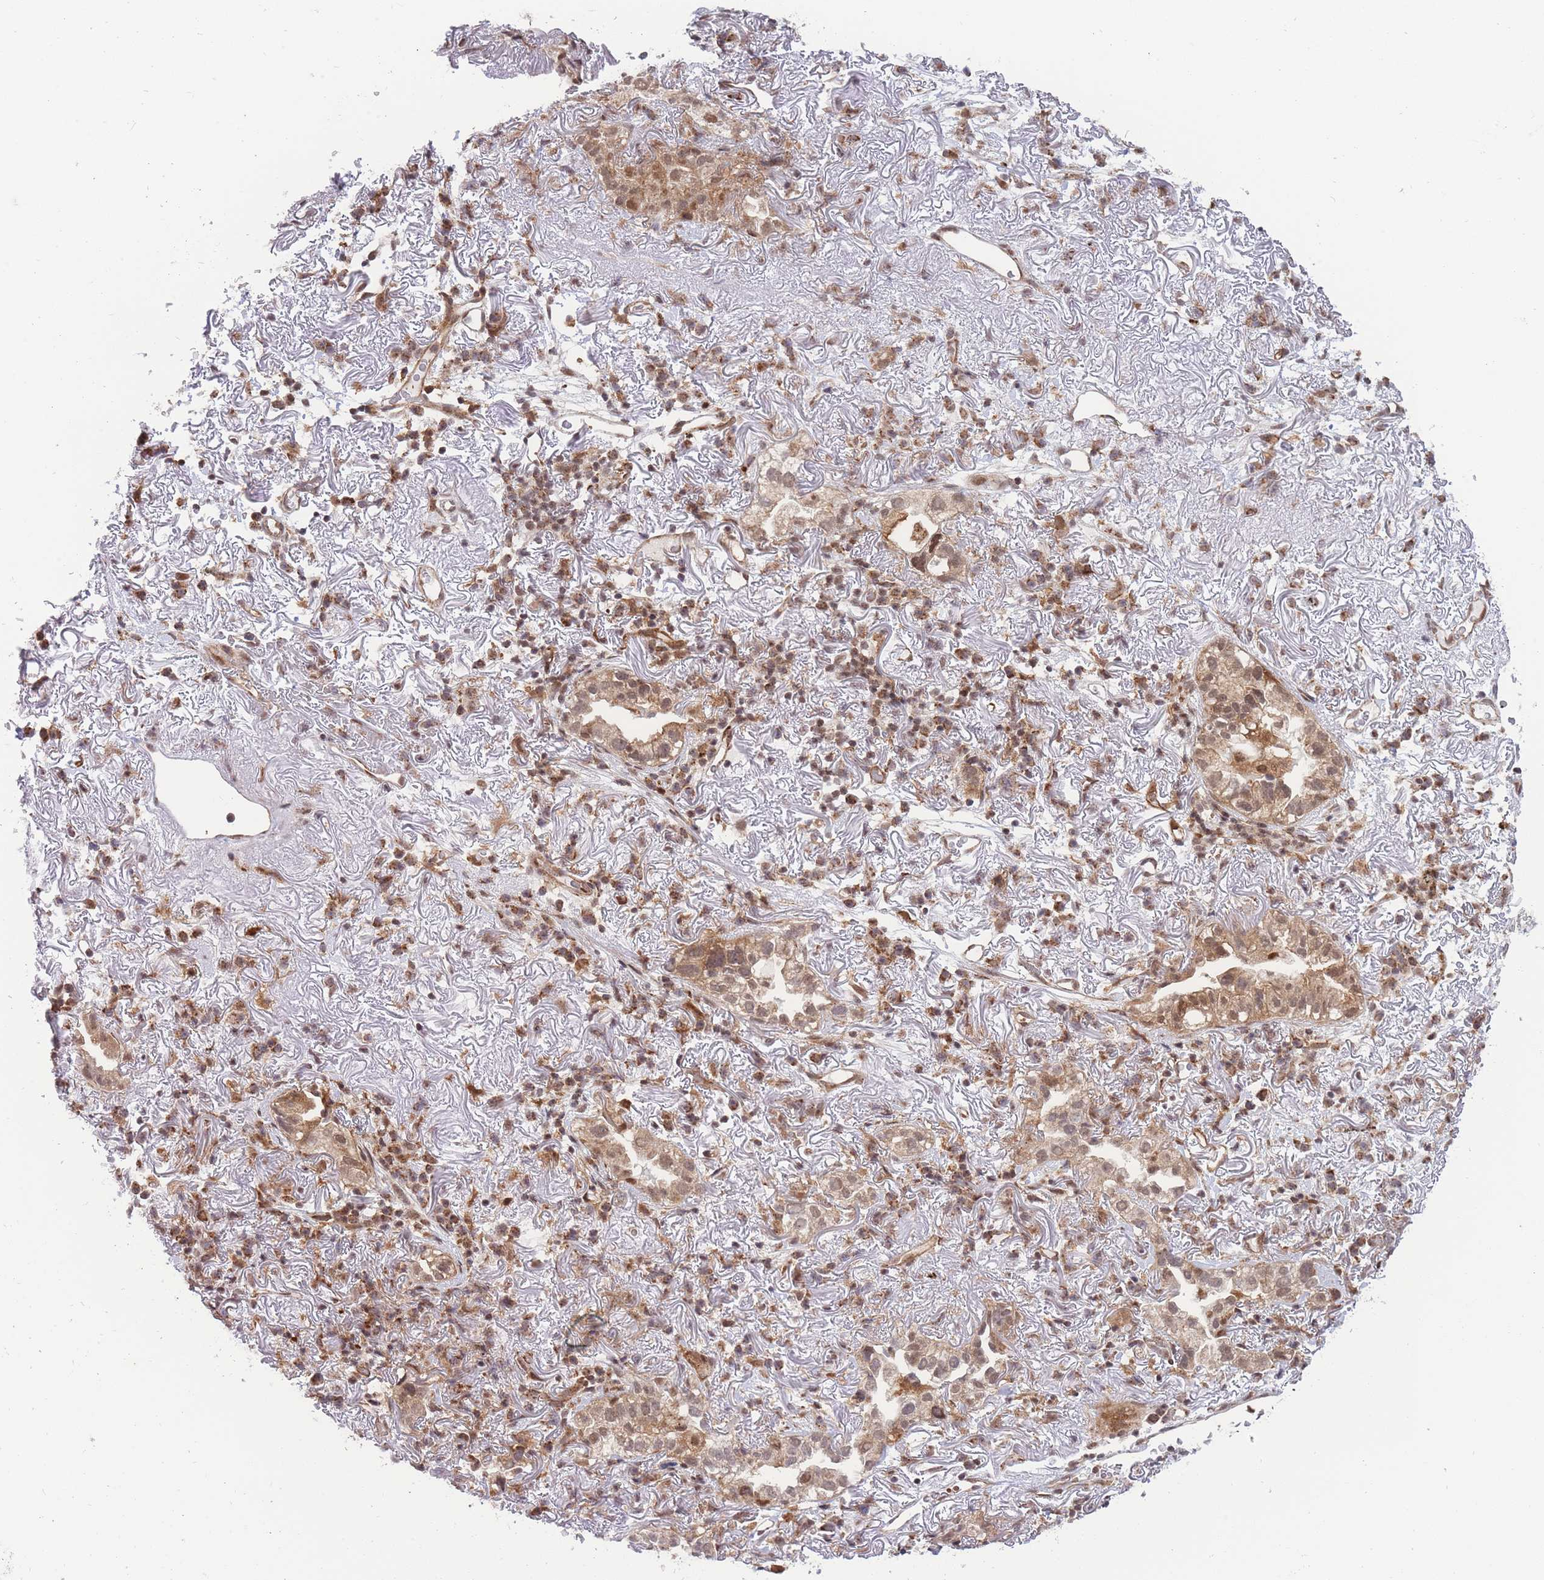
{"staining": {"intensity": "moderate", "quantity": ">75%", "location": "cytoplasmic/membranous,nuclear"}, "tissue": "lung cancer", "cell_type": "Tumor cells", "image_type": "cancer", "snomed": [{"axis": "morphology", "description": "Adenocarcinoma, NOS"}, {"axis": "topography", "description": "Lung"}], "caption": "Protein expression analysis of lung cancer reveals moderate cytoplasmic/membranous and nuclear staining in about >75% of tumor cells.", "gene": "BOD1L1", "patient": {"sex": "female", "age": 69}}